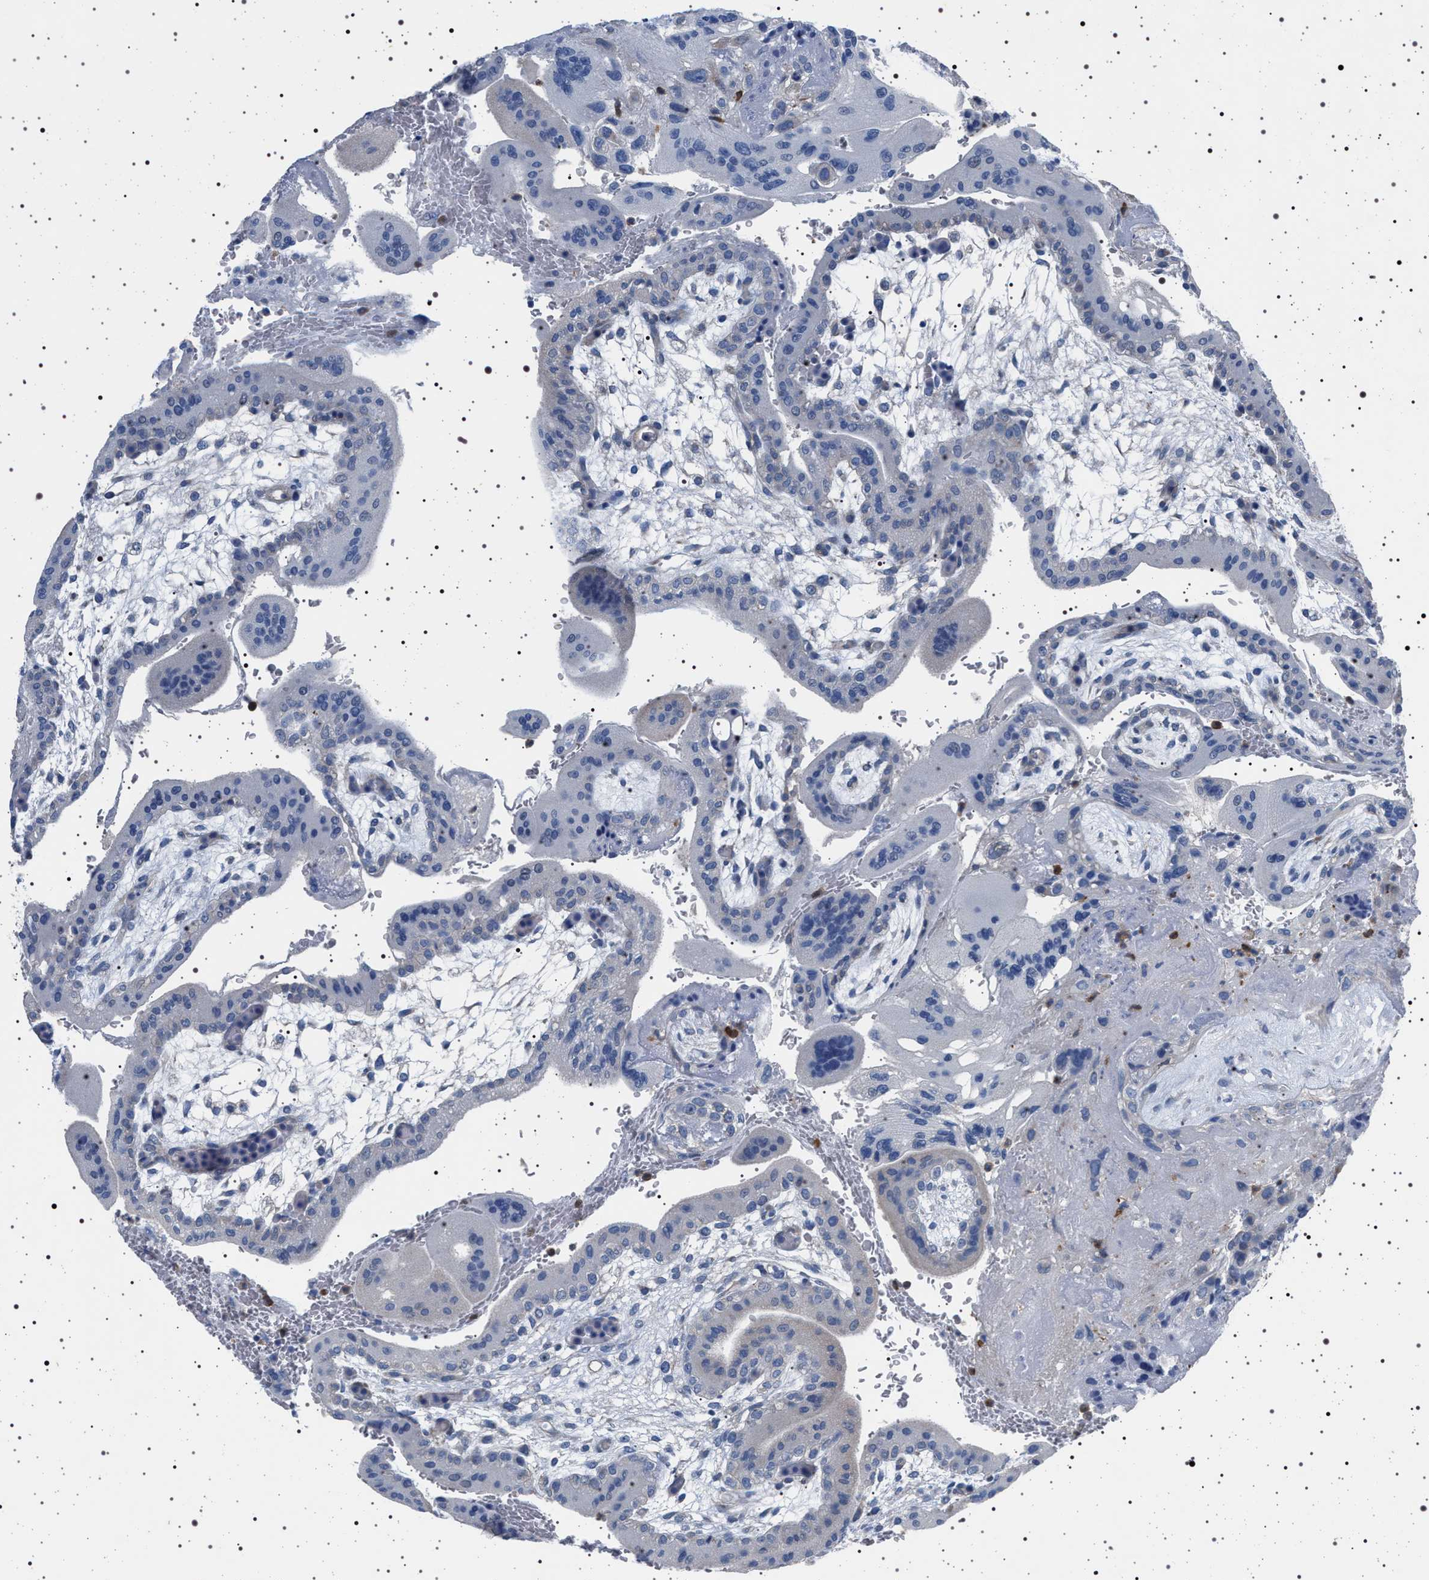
{"staining": {"intensity": "moderate", "quantity": "<25%", "location": "cytoplasmic/membranous"}, "tissue": "placenta", "cell_type": "Decidual cells", "image_type": "normal", "snomed": [{"axis": "morphology", "description": "Normal tissue, NOS"}, {"axis": "topography", "description": "Placenta"}], "caption": "Protein analysis of normal placenta exhibits moderate cytoplasmic/membranous staining in approximately <25% of decidual cells.", "gene": "NAT9", "patient": {"sex": "female", "age": 35}}